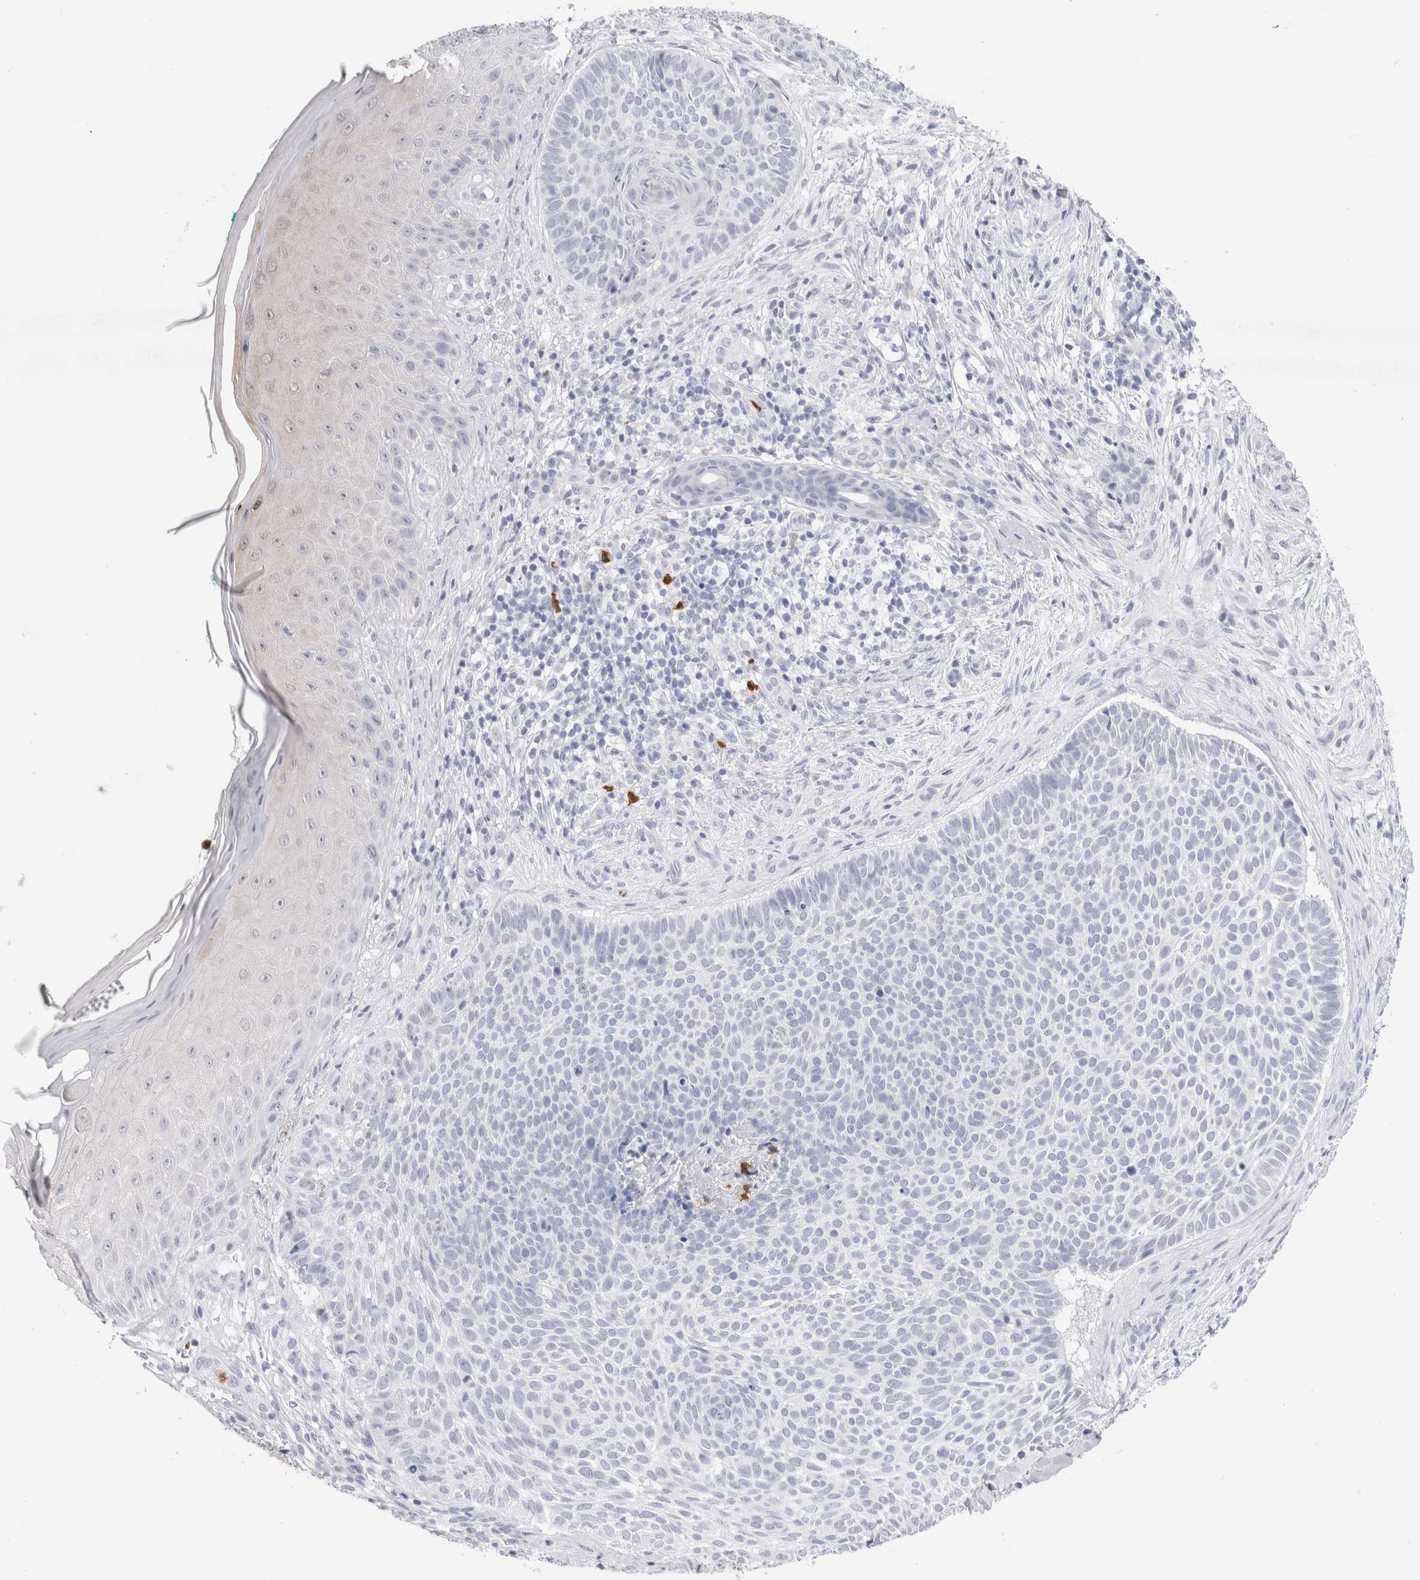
{"staining": {"intensity": "negative", "quantity": "none", "location": "none"}, "tissue": "skin cancer", "cell_type": "Tumor cells", "image_type": "cancer", "snomed": [{"axis": "morphology", "description": "Normal tissue, NOS"}, {"axis": "morphology", "description": "Basal cell carcinoma"}, {"axis": "topography", "description": "Skin"}], "caption": "An immunohistochemistry (IHC) micrograph of skin cancer (basal cell carcinoma) is shown. There is no staining in tumor cells of skin cancer (basal cell carcinoma).", "gene": "SLC10A5", "patient": {"sex": "male", "age": 67}}